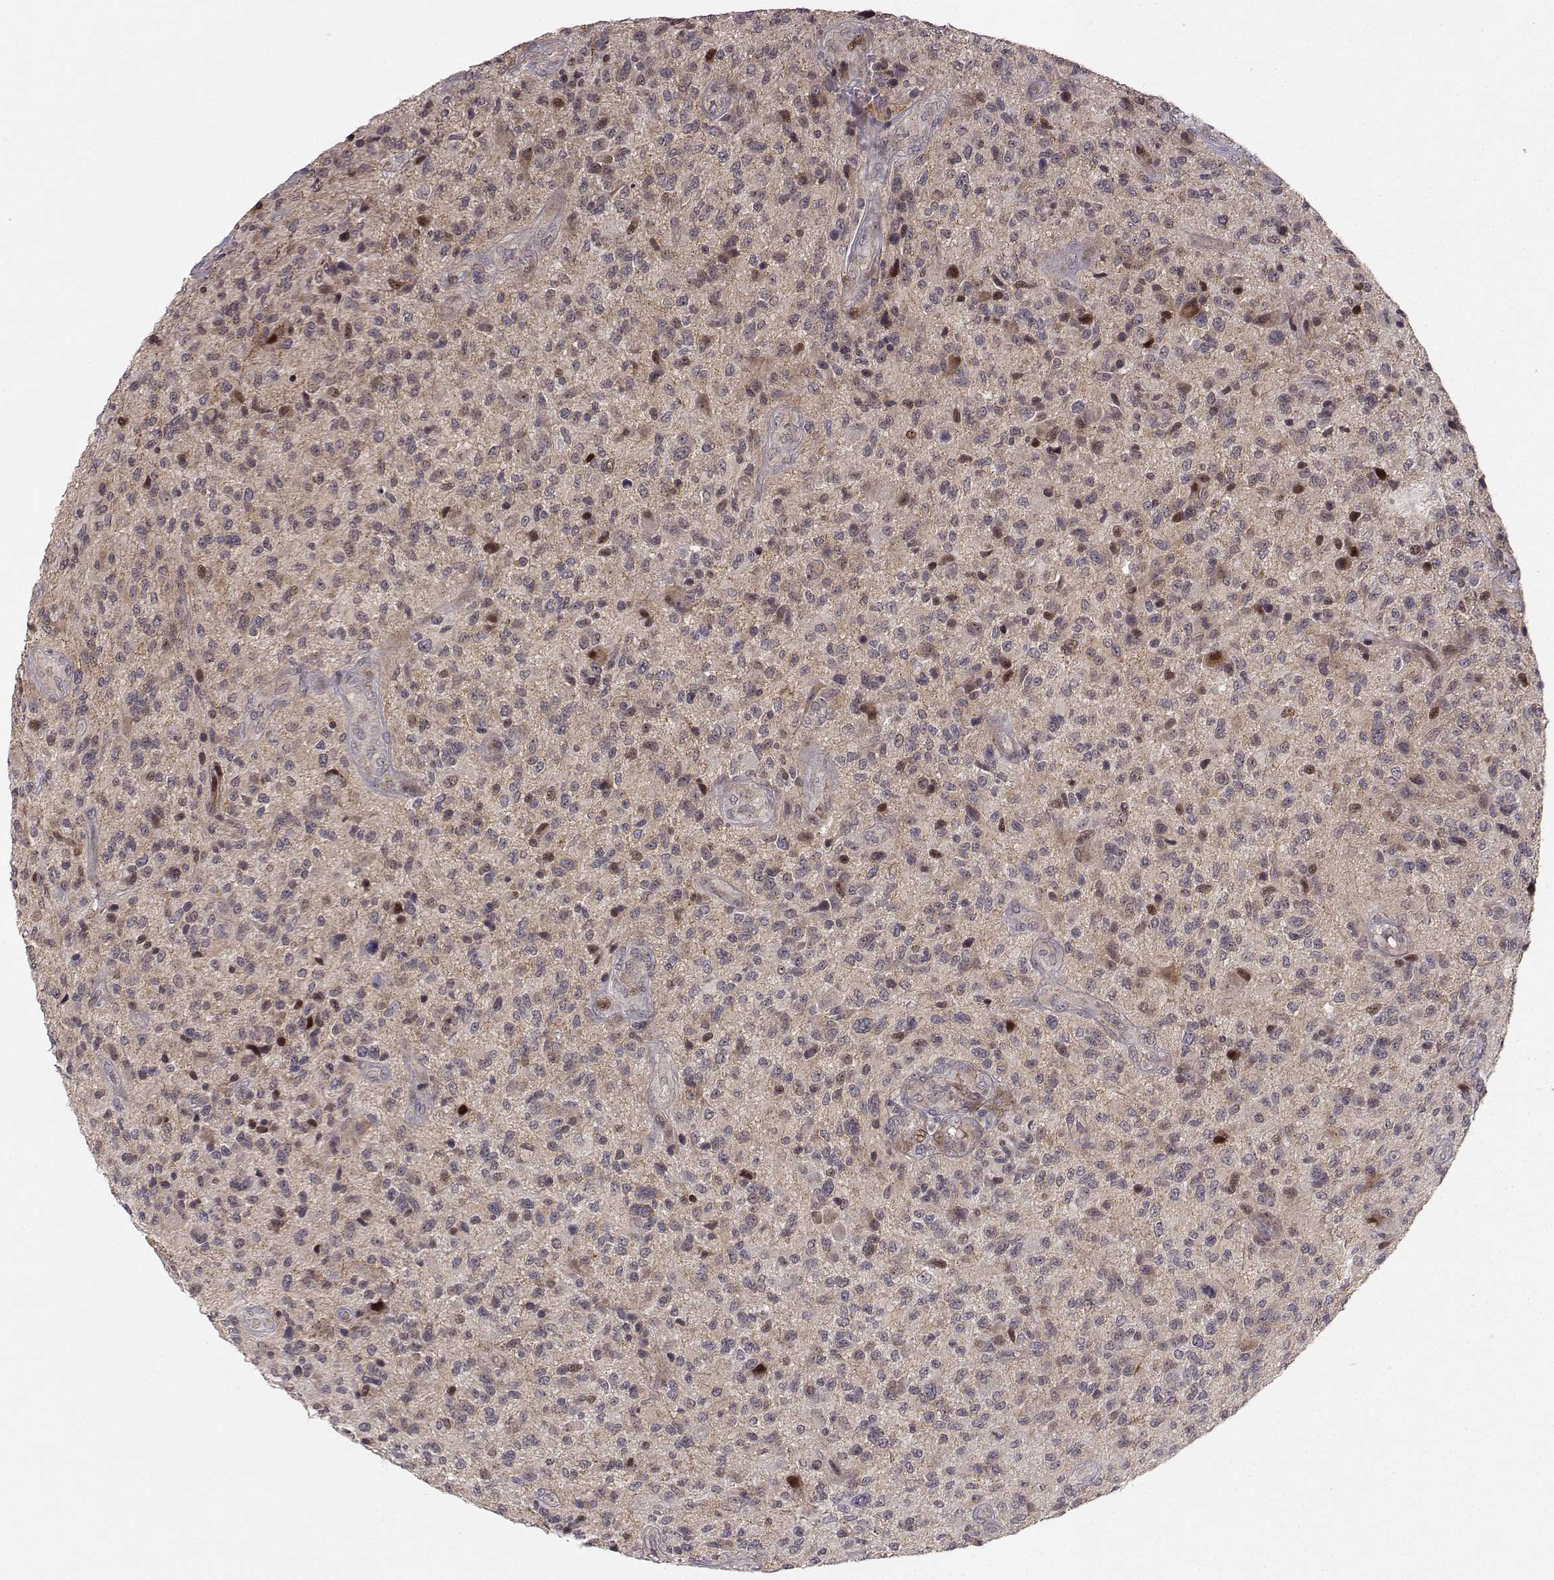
{"staining": {"intensity": "negative", "quantity": "none", "location": "none"}, "tissue": "glioma", "cell_type": "Tumor cells", "image_type": "cancer", "snomed": [{"axis": "morphology", "description": "Glioma, malignant, High grade"}, {"axis": "topography", "description": "Brain"}], "caption": "A photomicrograph of glioma stained for a protein shows no brown staining in tumor cells.", "gene": "APC", "patient": {"sex": "male", "age": 47}}